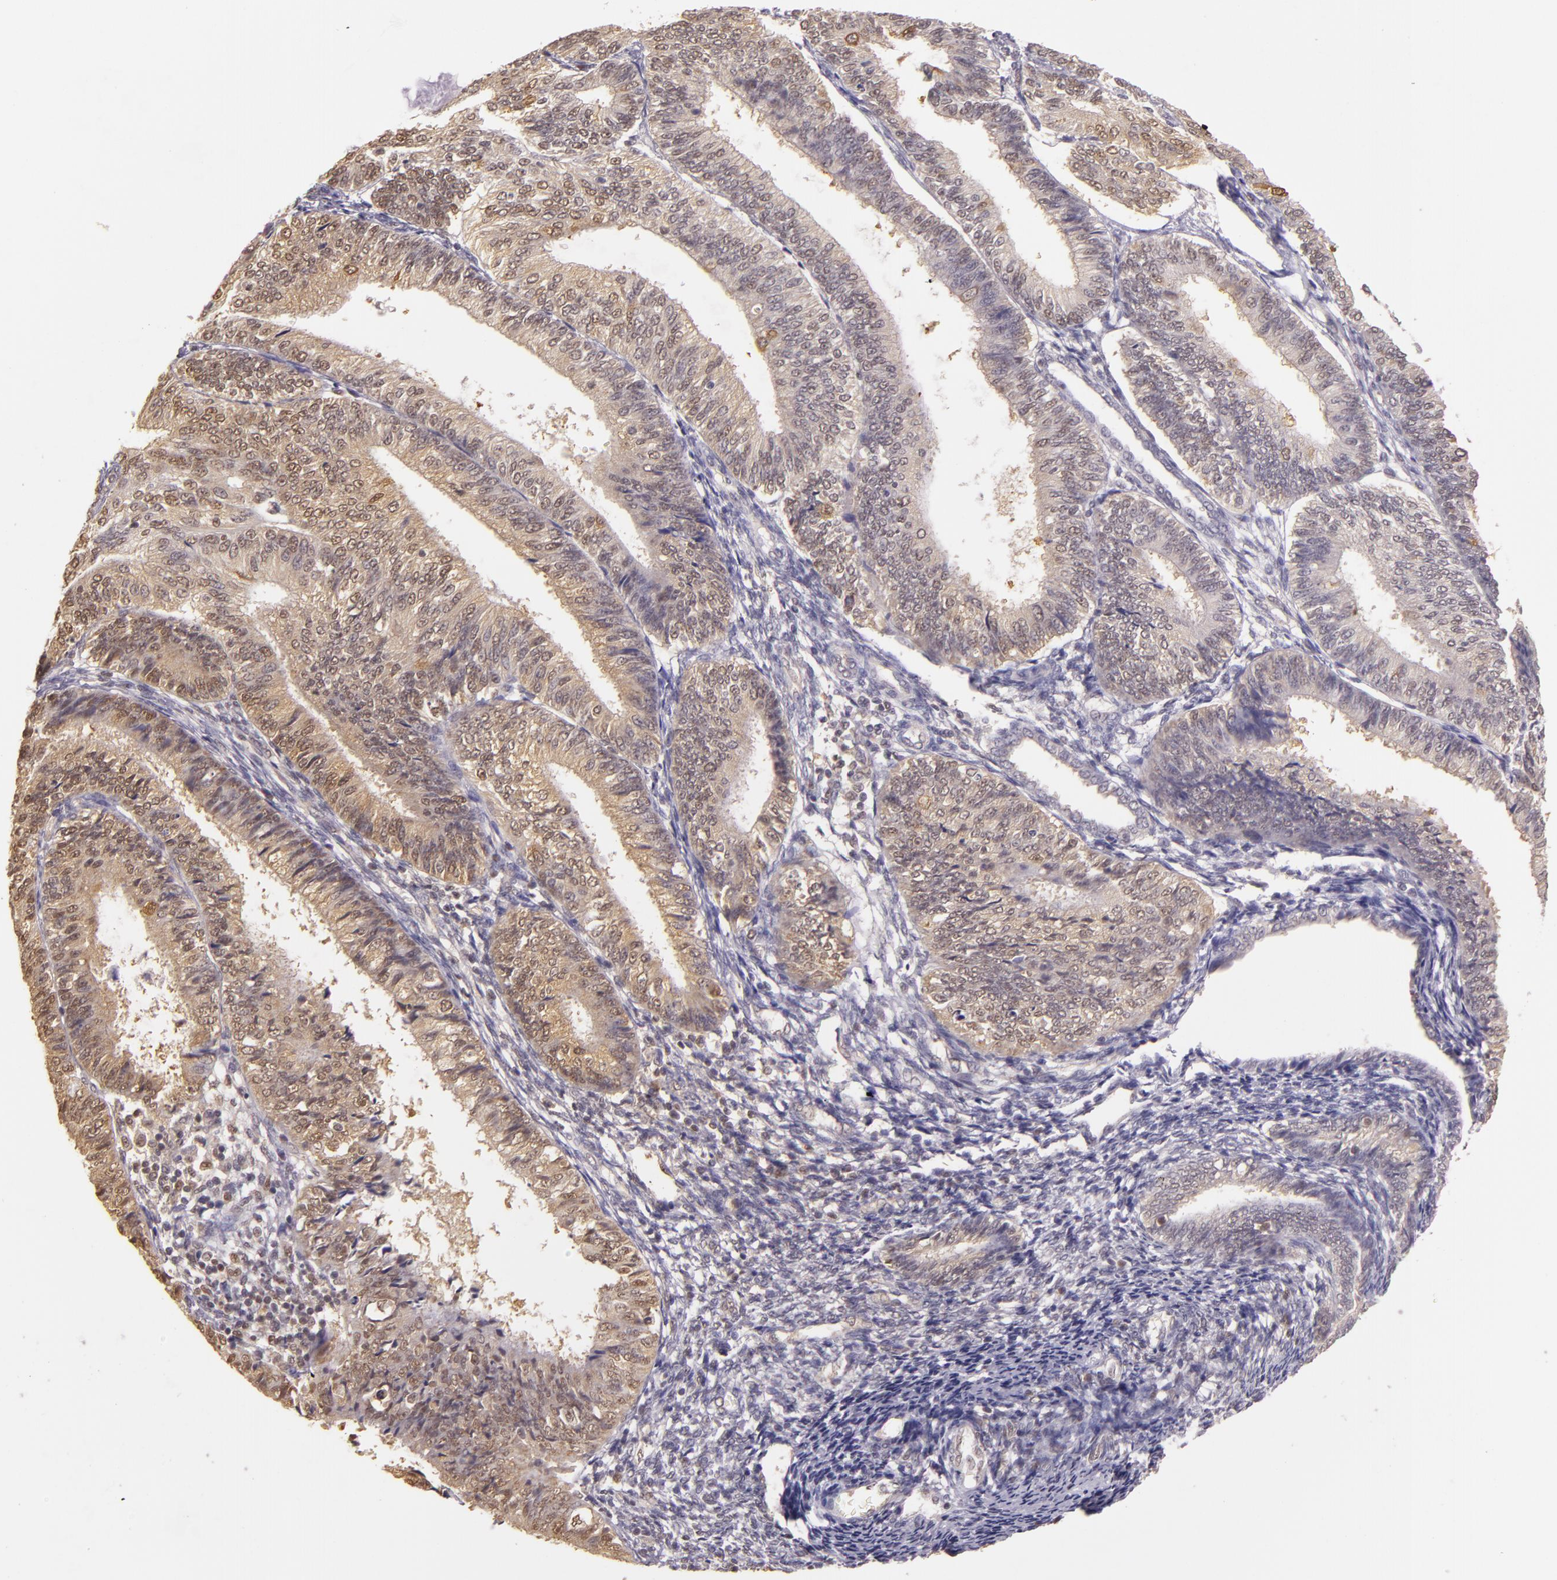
{"staining": {"intensity": "moderate", "quantity": "25%-75%", "location": "cytoplasmic/membranous,nuclear"}, "tissue": "endometrial cancer", "cell_type": "Tumor cells", "image_type": "cancer", "snomed": [{"axis": "morphology", "description": "Adenocarcinoma, NOS"}, {"axis": "topography", "description": "Endometrium"}], "caption": "Immunohistochemical staining of endometrial cancer reveals moderate cytoplasmic/membranous and nuclear protein expression in approximately 25%-75% of tumor cells.", "gene": "HSPA8", "patient": {"sex": "female", "age": 55}}